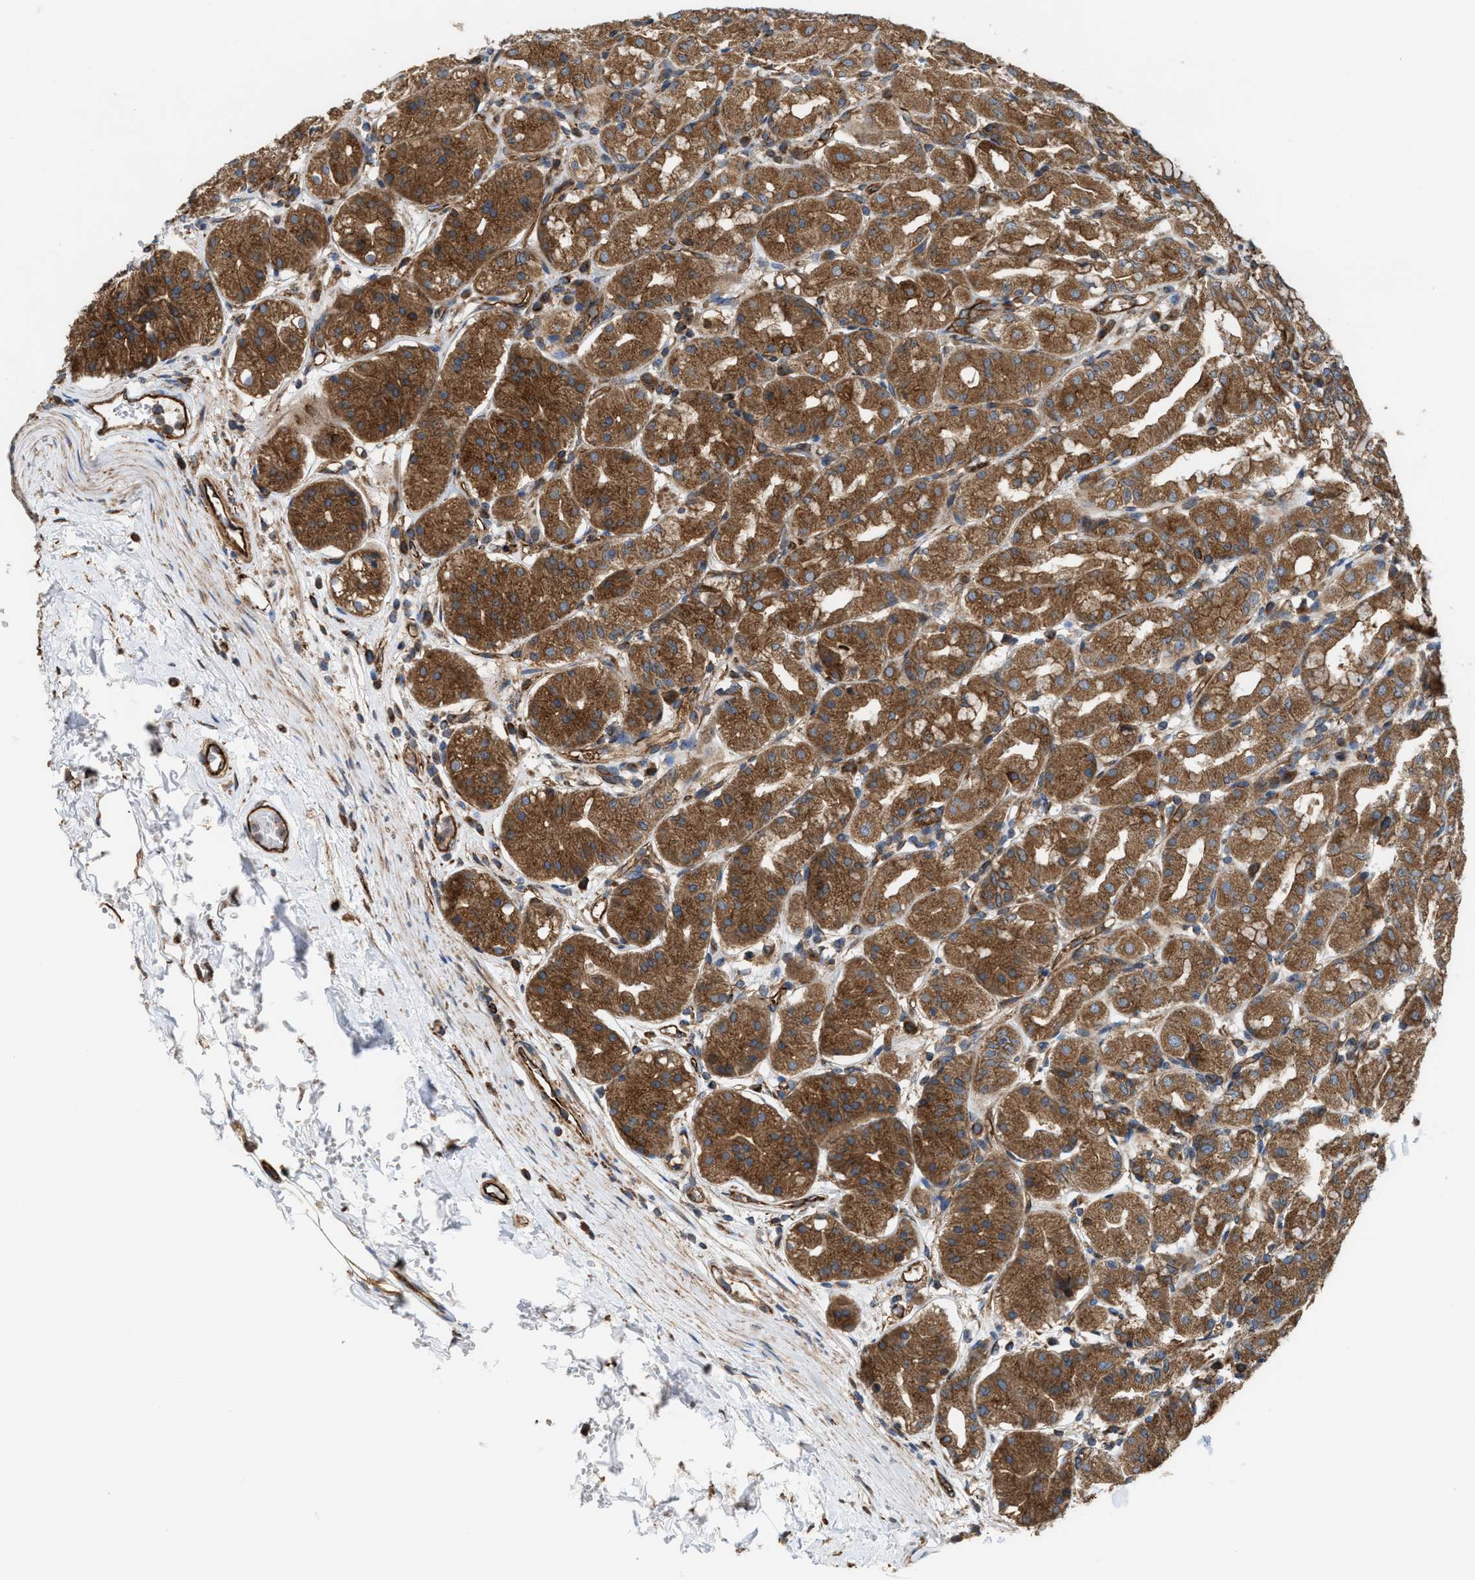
{"staining": {"intensity": "moderate", "quantity": ">75%", "location": "cytoplasmic/membranous"}, "tissue": "stomach", "cell_type": "Glandular cells", "image_type": "normal", "snomed": [{"axis": "morphology", "description": "Normal tissue, NOS"}, {"axis": "topography", "description": "Stomach"}, {"axis": "topography", "description": "Stomach, lower"}], "caption": "Immunohistochemical staining of benign human stomach reveals medium levels of moderate cytoplasmic/membranous expression in approximately >75% of glandular cells.", "gene": "EPS15L1", "patient": {"sex": "female", "age": 56}}